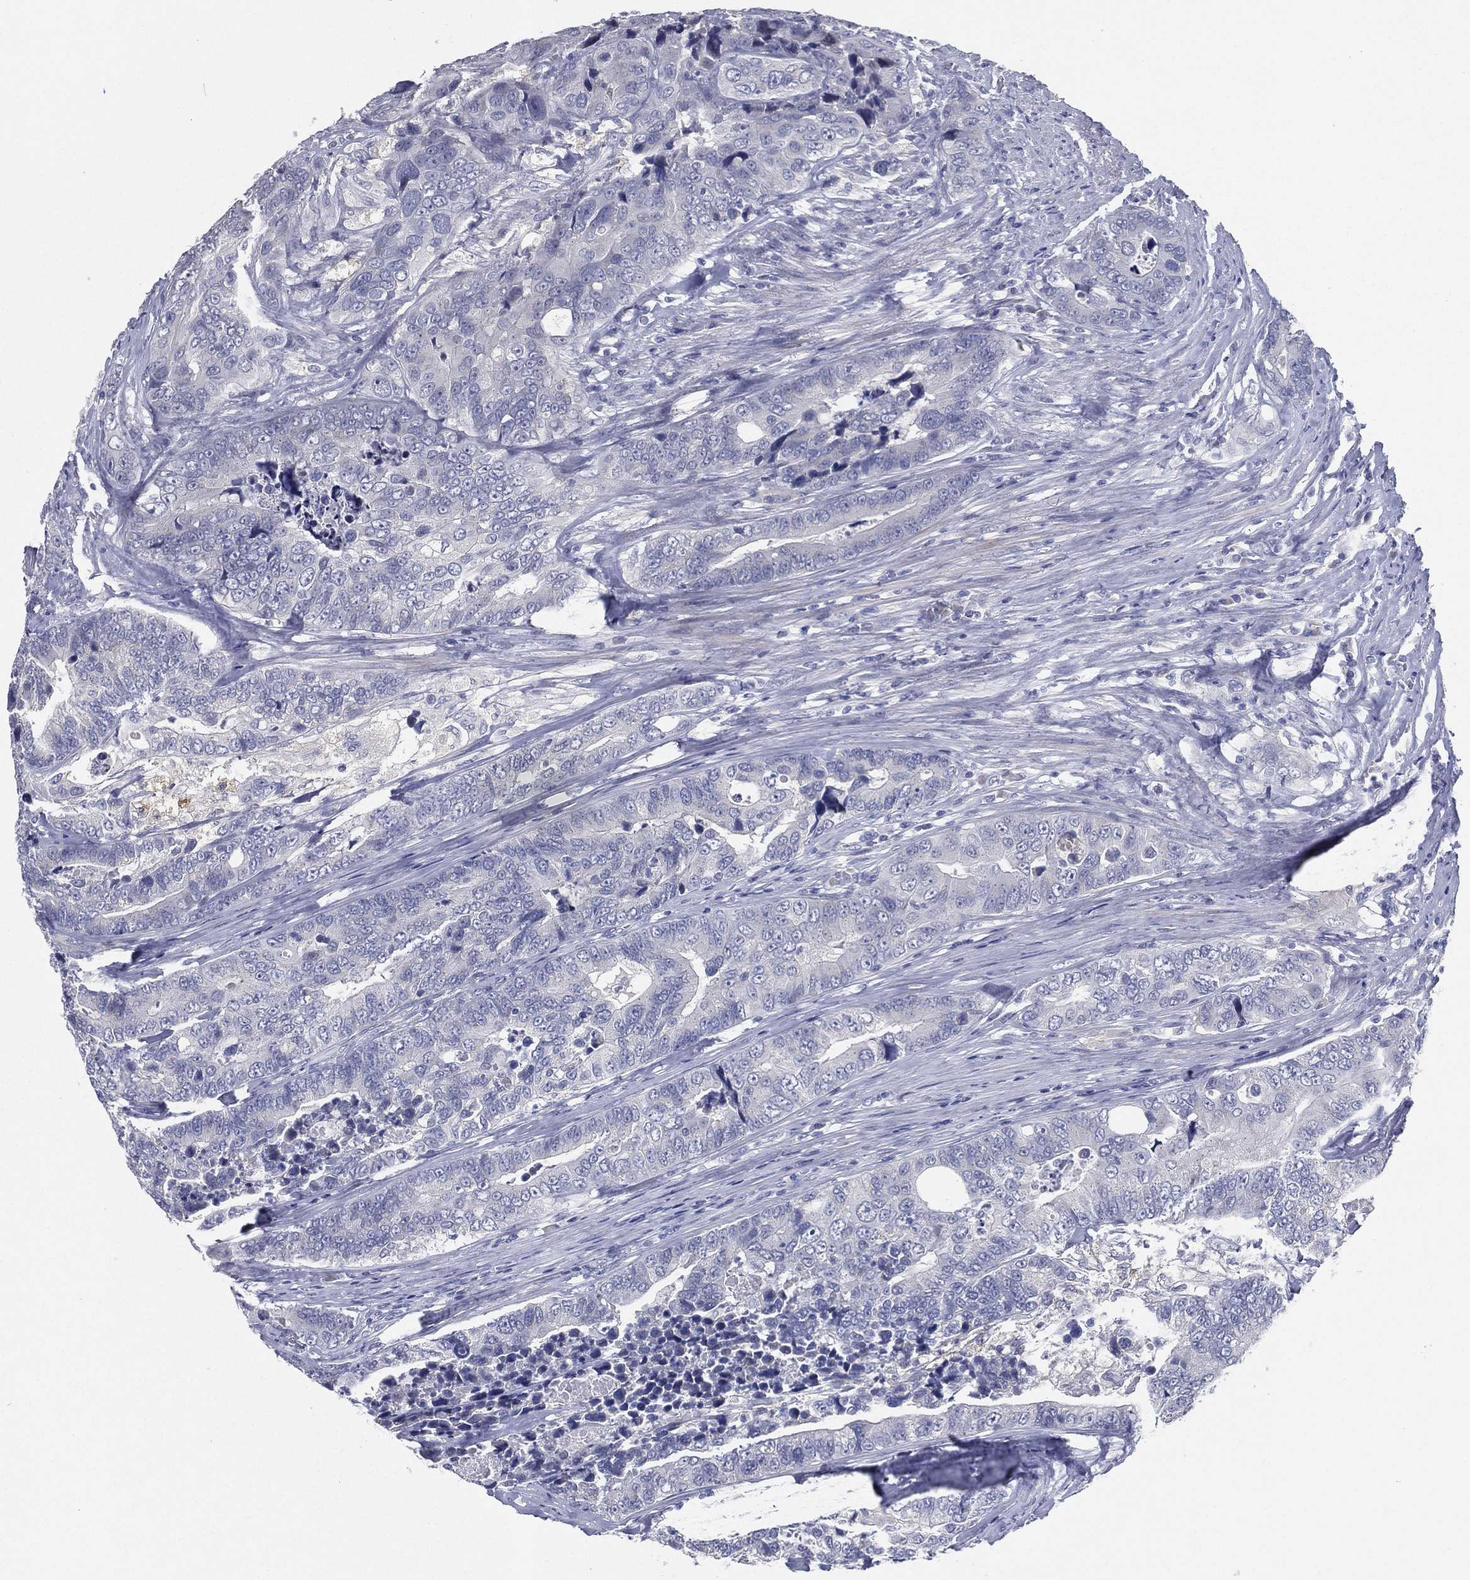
{"staining": {"intensity": "negative", "quantity": "none", "location": "none"}, "tissue": "colorectal cancer", "cell_type": "Tumor cells", "image_type": "cancer", "snomed": [{"axis": "morphology", "description": "Adenocarcinoma, NOS"}, {"axis": "topography", "description": "Colon"}], "caption": "Colorectal cancer (adenocarcinoma) was stained to show a protein in brown. There is no significant staining in tumor cells.", "gene": "SLC13A4", "patient": {"sex": "female", "age": 72}}